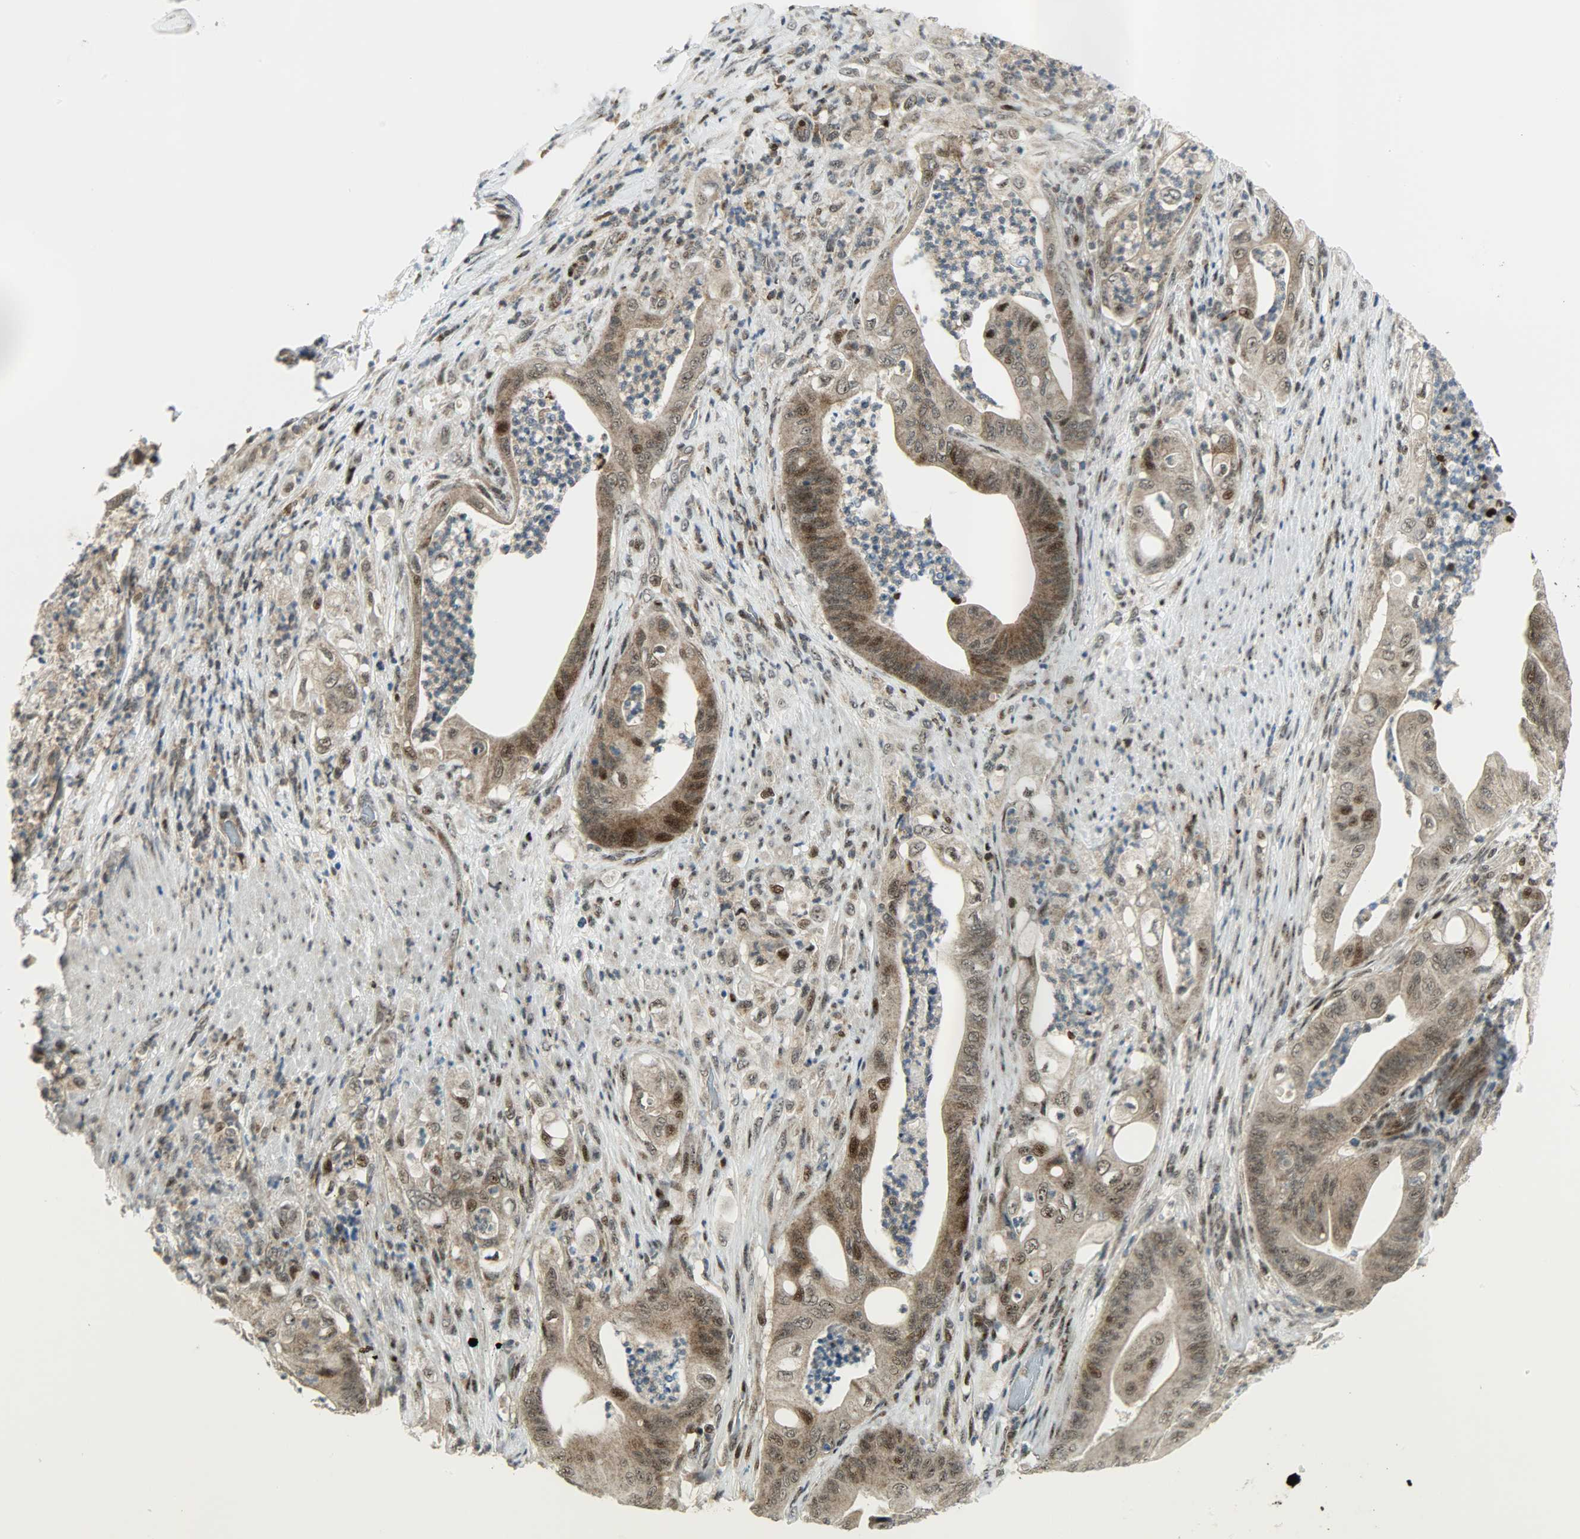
{"staining": {"intensity": "moderate", "quantity": "25%-75%", "location": "cytoplasmic/membranous,nuclear"}, "tissue": "stomach cancer", "cell_type": "Tumor cells", "image_type": "cancer", "snomed": [{"axis": "morphology", "description": "Adenocarcinoma, NOS"}, {"axis": "topography", "description": "Stomach"}], "caption": "This photomicrograph reveals immunohistochemistry (IHC) staining of adenocarcinoma (stomach), with medium moderate cytoplasmic/membranous and nuclear staining in approximately 25%-75% of tumor cells.", "gene": "IL15", "patient": {"sex": "female", "age": 73}}